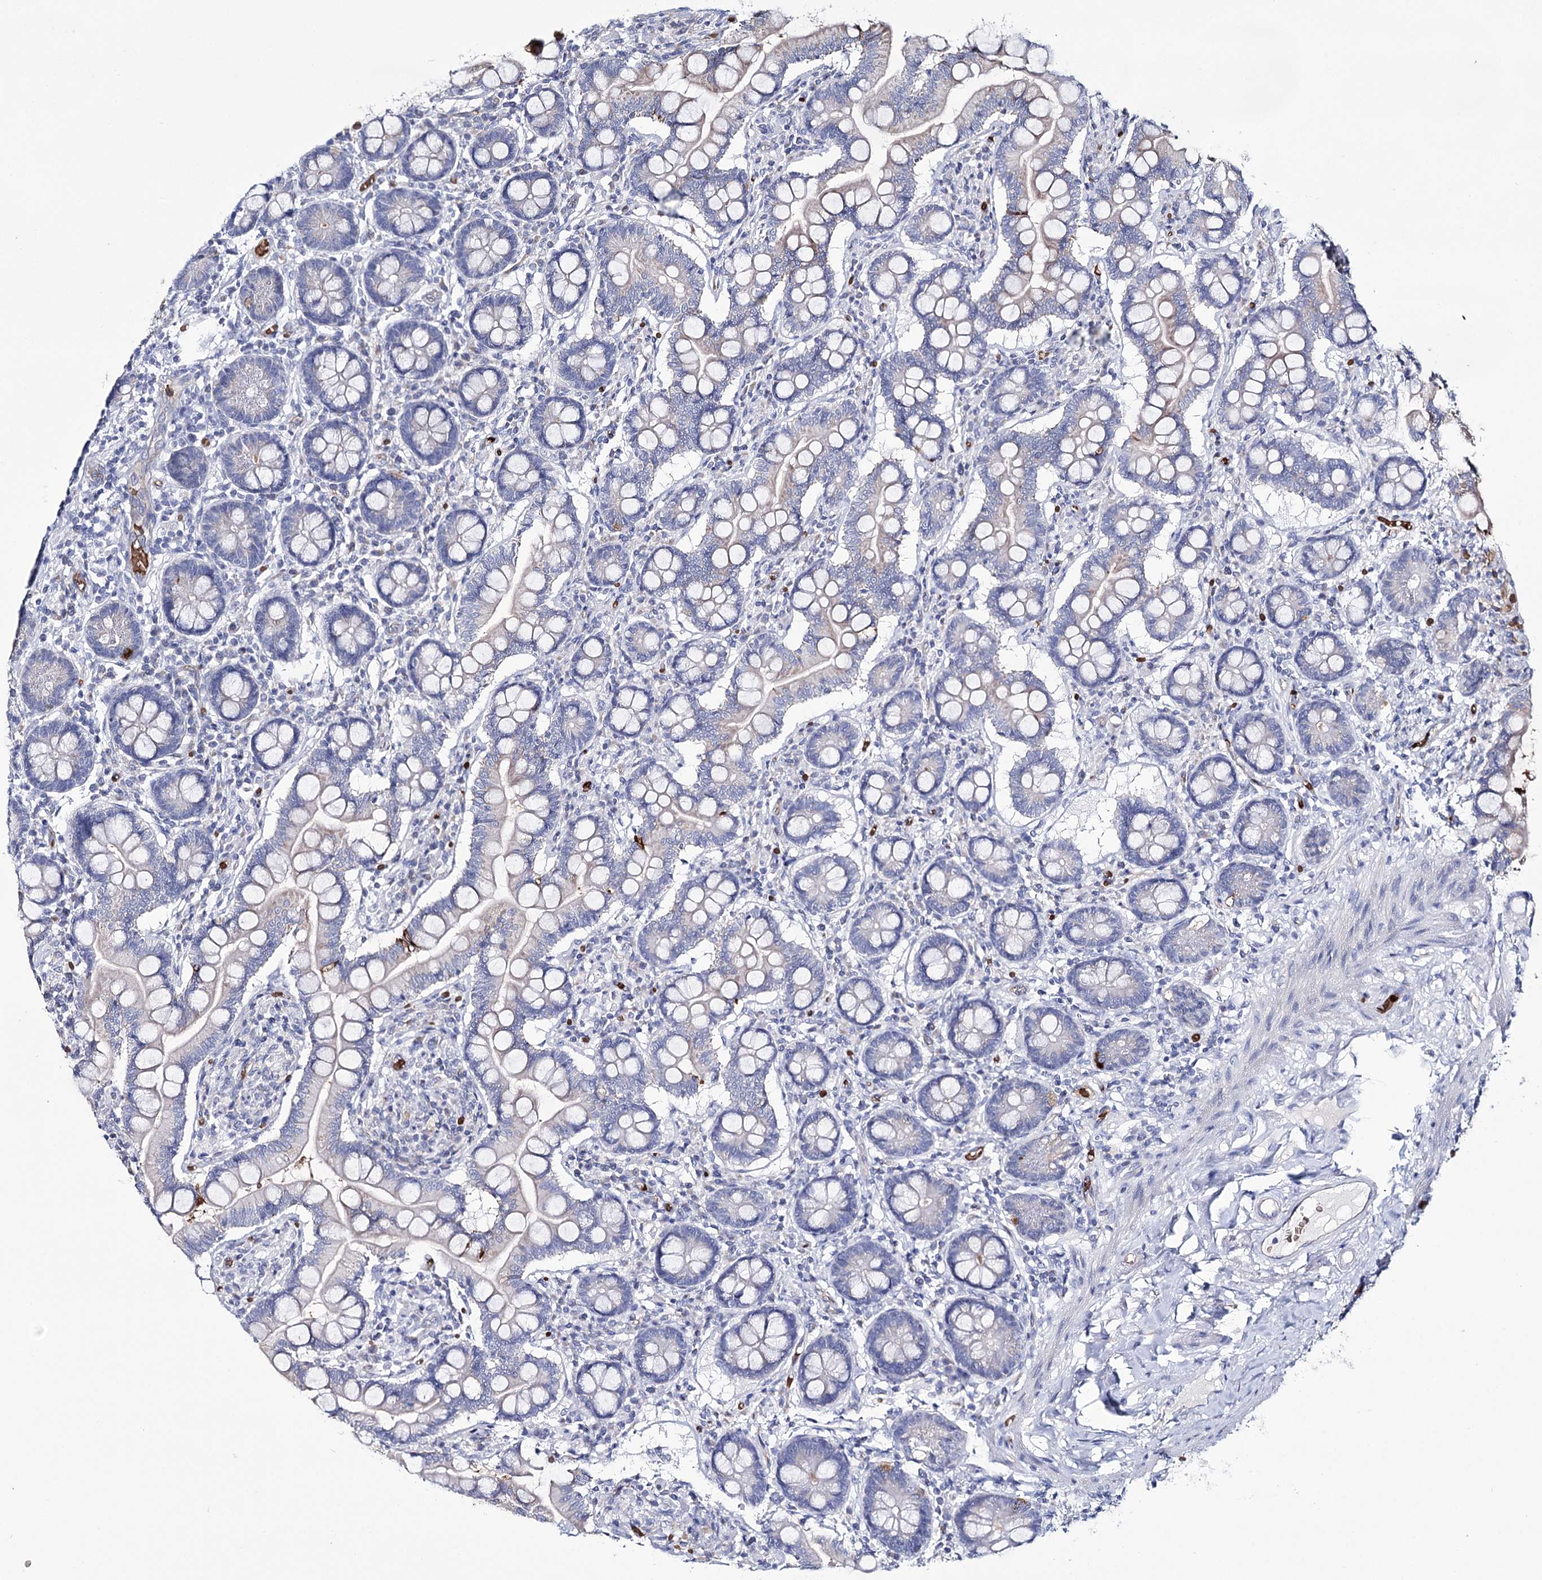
{"staining": {"intensity": "moderate", "quantity": "<25%", "location": "cytoplasmic/membranous"}, "tissue": "small intestine", "cell_type": "Glandular cells", "image_type": "normal", "snomed": [{"axis": "morphology", "description": "Normal tissue, NOS"}, {"axis": "topography", "description": "Small intestine"}], "caption": "High-magnification brightfield microscopy of benign small intestine stained with DAB (brown) and counterstained with hematoxylin (blue). glandular cells exhibit moderate cytoplasmic/membranous expression is identified in about<25% of cells.", "gene": "GBF1", "patient": {"sex": "female", "age": 64}}